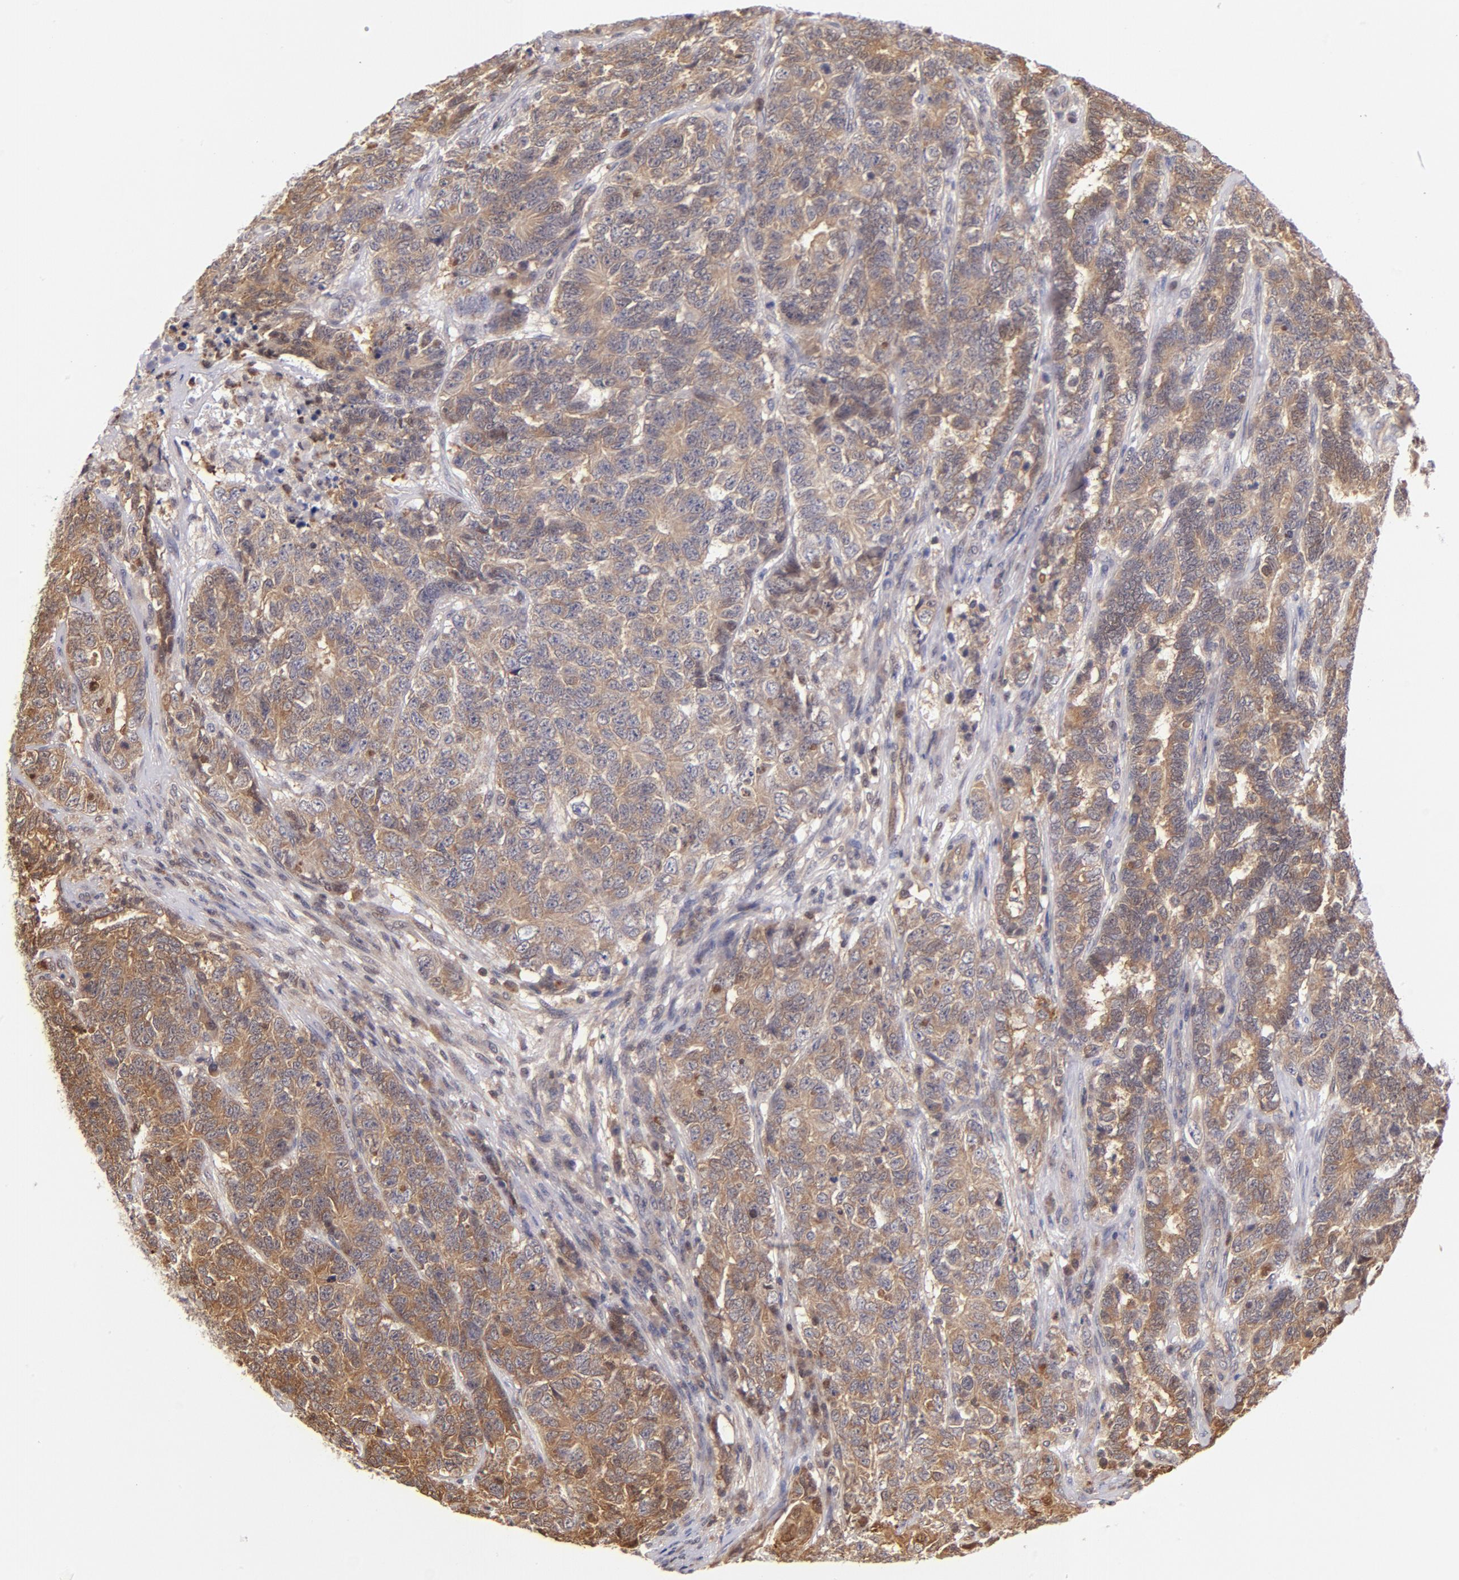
{"staining": {"intensity": "weak", "quantity": ">75%", "location": "cytoplasmic/membranous"}, "tissue": "testis cancer", "cell_type": "Tumor cells", "image_type": "cancer", "snomed": [{"axis": "morphology", "description": "Carcinoma, Embryonal, NOS"}, {"axis": "topography", "description": "Testis"}], "caption": "High-magnification brightfield microscopy of testis cancer stained with DAB (brown) and counterstained with hematoxylin (blue). tumor cells exhibit weak cytoplasmic/membranous positivity is identified in approximately>75% of cells. (Brightfield microscopy of DAB IHC at high magnification).", "gene": "YWHAB", "patient": {"sex": "male", "age": 26}}